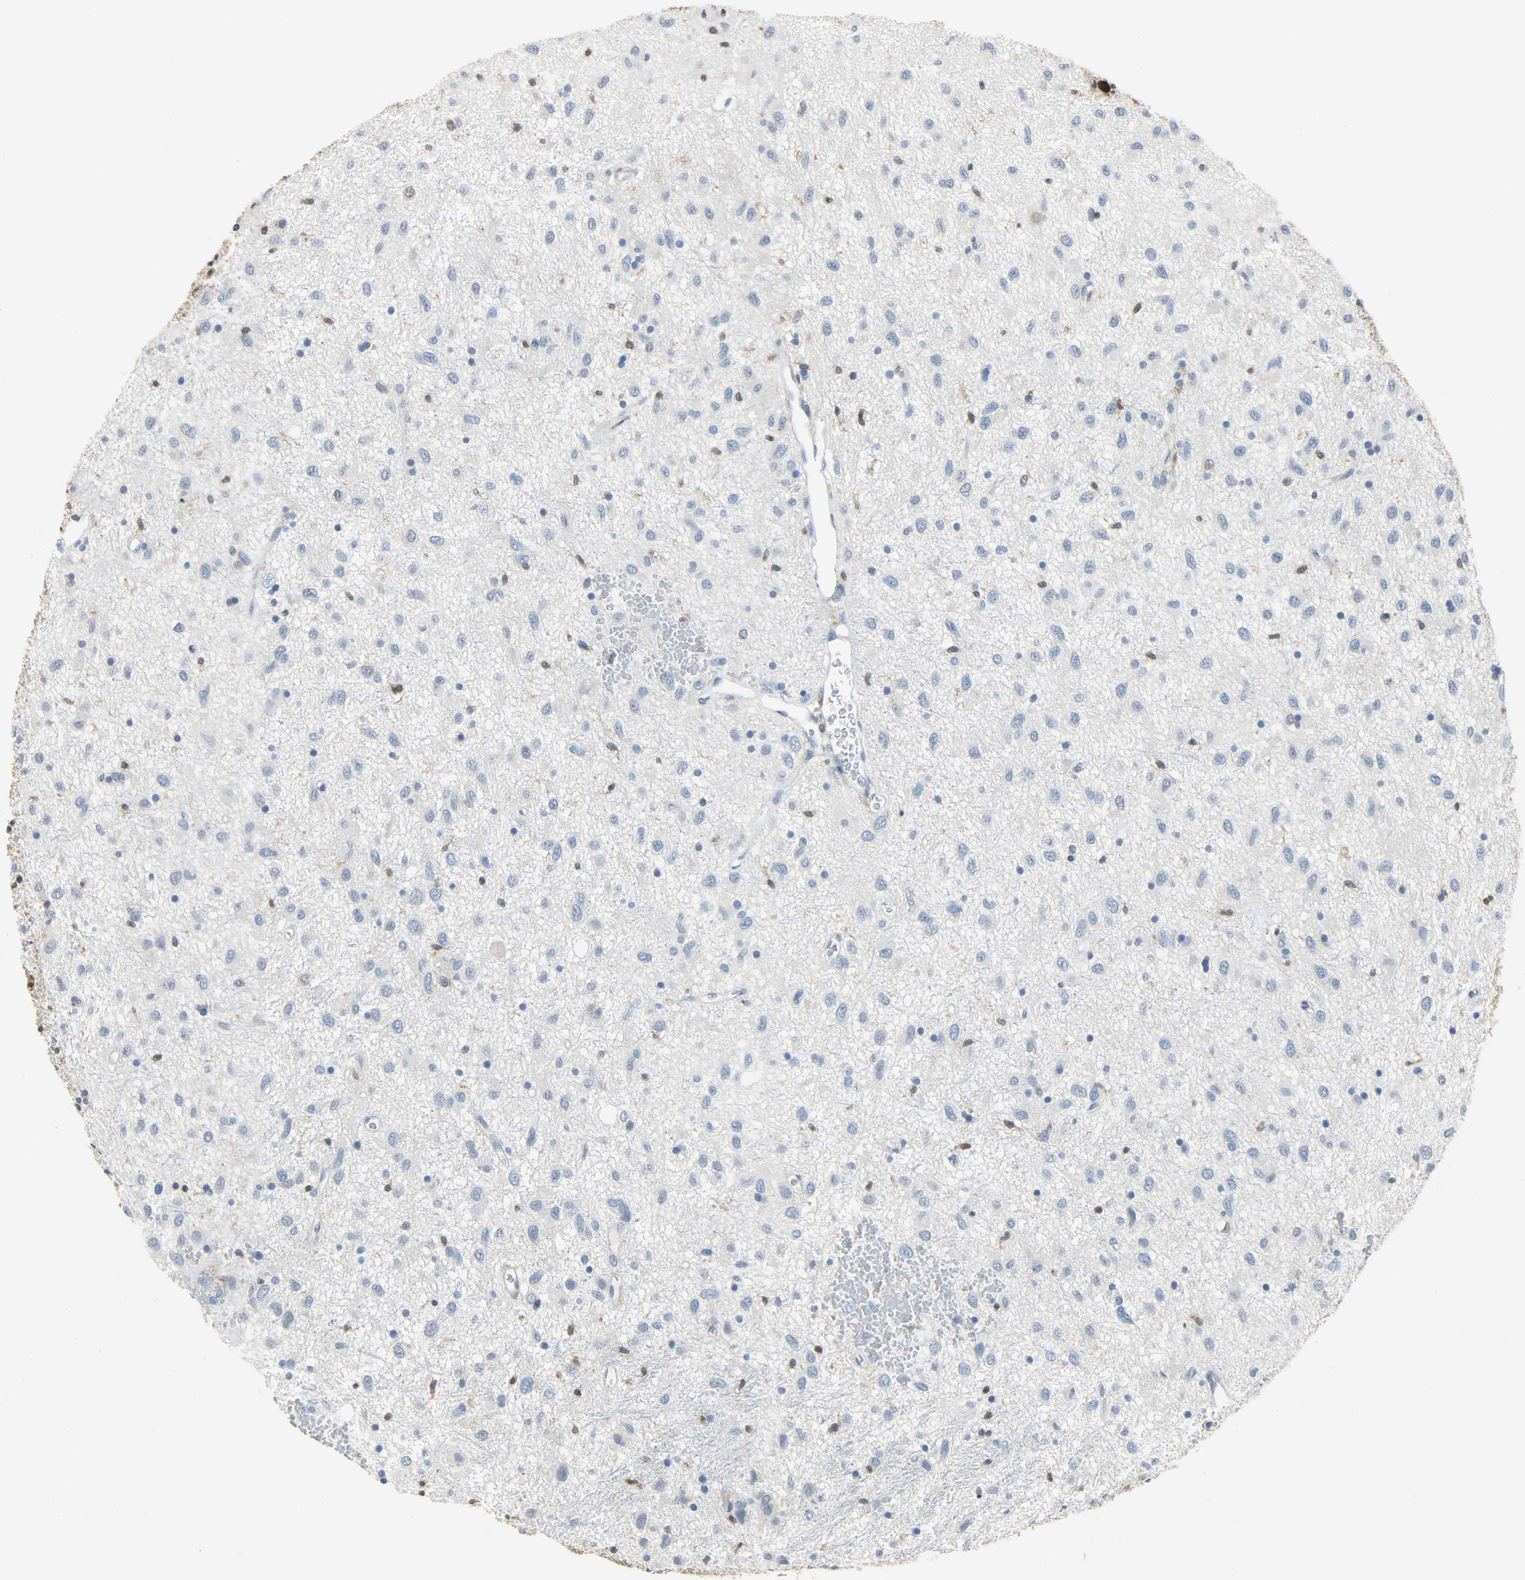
{"staining": {"intensity": "negative", "quantity": "none", "location": "none"}, "tissue": "glioma", "cell_type": "Tumor cells", "image_type": "cancer", "snomed": [{"axis": "morphology", "description": "Glioma, malignant, Low grade"}, {"axis": "topography", "description": "Brain"}], "caption": "The photomicrograph demonstrates no significant positivity in tumor cells of glioma.", "gene": "EIF4EBP1", "patient": {"sex": "male", "age": 77}}